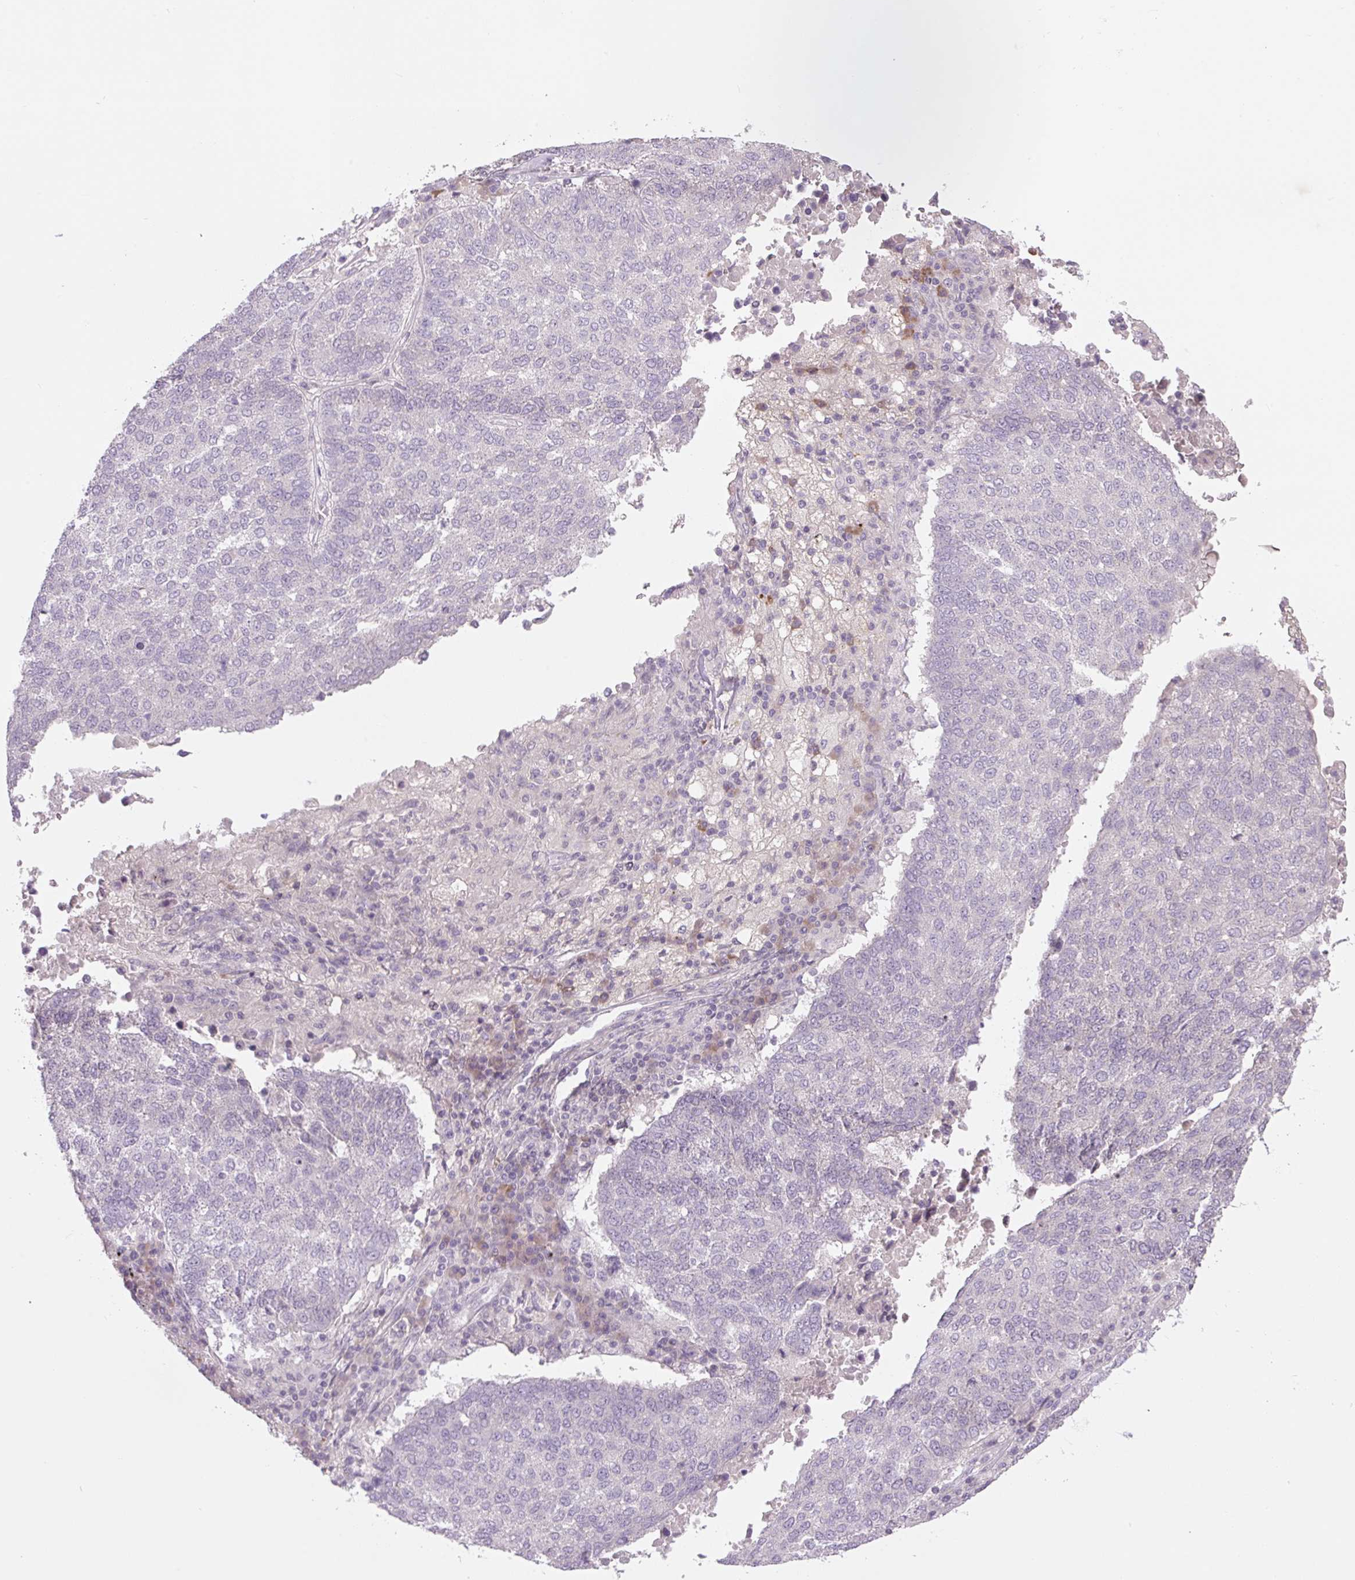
{"staining": {"intensity": "negative", "quantity": "none", "location": "none"}, "tissue": "lung cancer", "cell_type": "Tumor cells", "image_type": "cancer", "snomed": [{"axis": "morphology", "description": "Squamous cell carcinoma, NOS"}, {"axis": "topography", "description": "Lung"}], "caption": "This histopathology image is of lung squamous cell carcinoma stained with immunohistochemistry to label a protein in brown with the nuclei are counter-stained blue. There is no expression in tumor cells.", "gene": "TMEM100", "patient": {"sex": "male", "age": 73}}